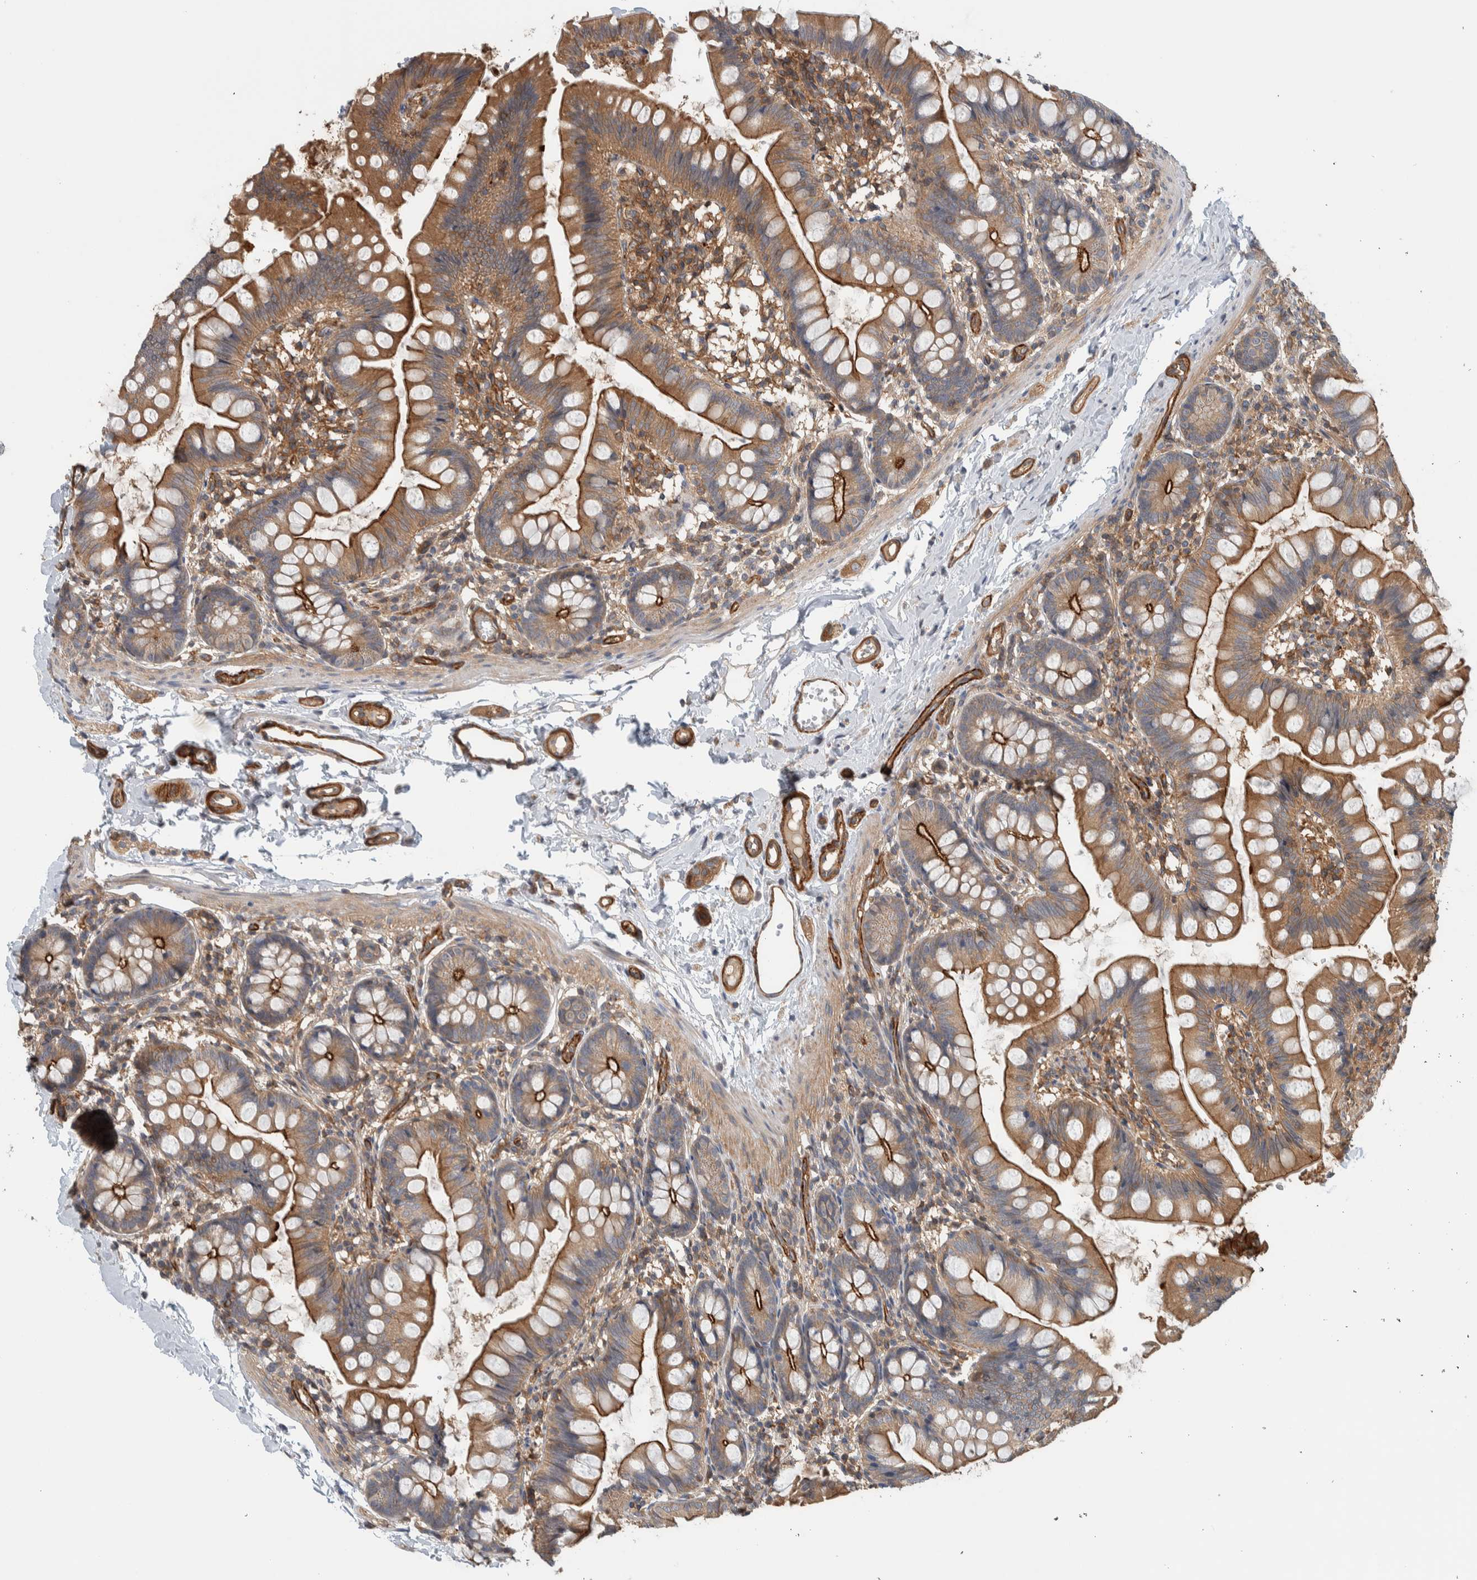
{"staining": {"intensity": "moderate", "quantity": ">75%", "location": "cytoplasmic/membranous"}, "tissue": "small intestine", "cell_type": "Glandular cells", "image_type": "normal", "snomed": [{"axis": "morphology", "description": "Normal tissue, NOS"}, {"axis": "topography", "description": "Small intestine"}], "caption": "Normal small intestine displays moderate cytoplasmic/membranous expression in approximately >75% of glandular cells, visualized by immunohistochemistry. (Stains: DAB in brown, nuclei in blue, Microscopy: brightfield microscopy at high magnification).", "gene": "MPRIP", "patient": {"sex": "male", "age": 7}}